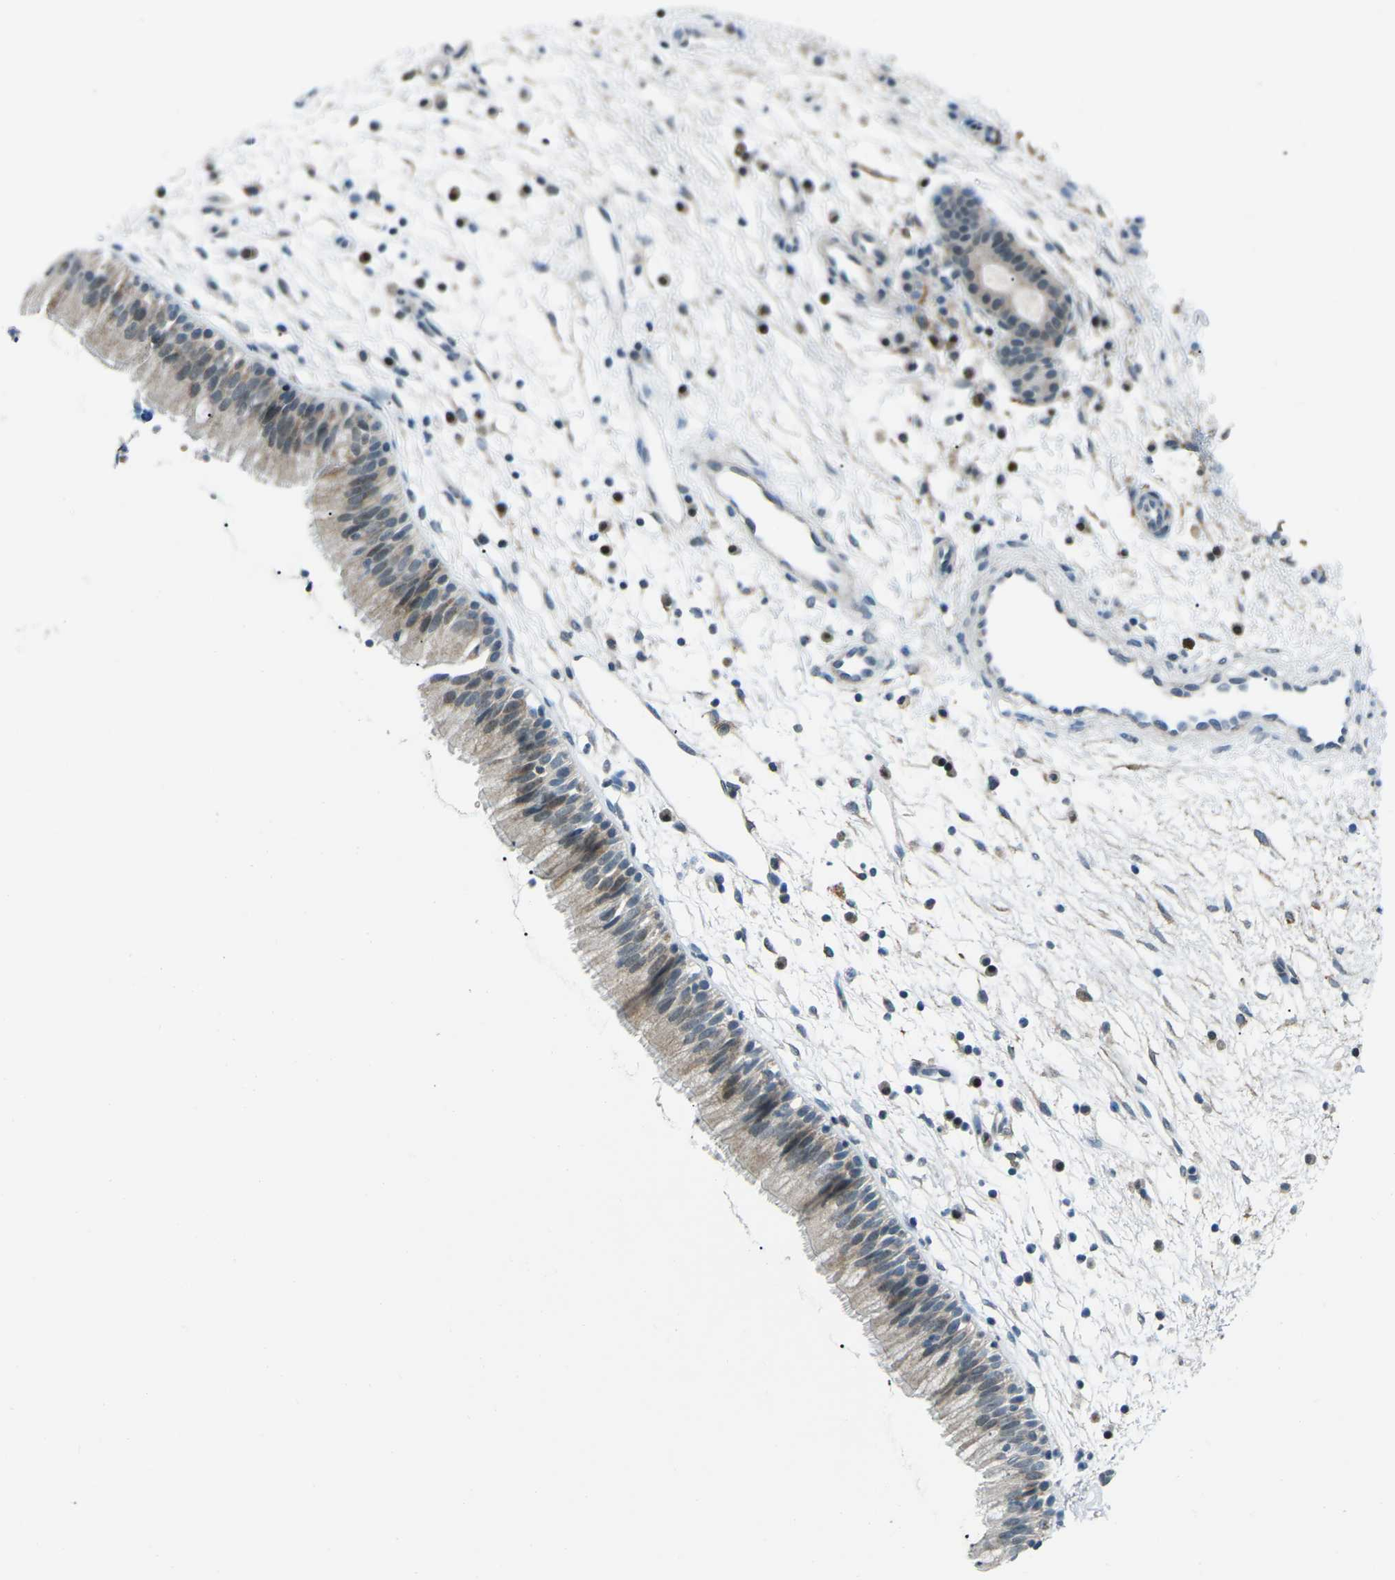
{"staining": {"intensity": "weak", "quantity": "25%-75%", "location": "cytoplasmic/membranous"}, "tissue": "nasopharynx", "cell_type": "Respiratory epithelial cells", "image_type": "normal", "snomed": [{"axis": "morphology", "description": "Normal tissue, NOS"}, {"axis": "topography", "description": "Nasopharynx"}], "caption": "Immunohistochemical staining of normal human nasopharynx shows weak cytoplasmic/membranous protein staining in about 25%-75% of respiratory epithelial cells.", "gene": "PRKCA", "patient": {"sex": "male", "age": 21}}